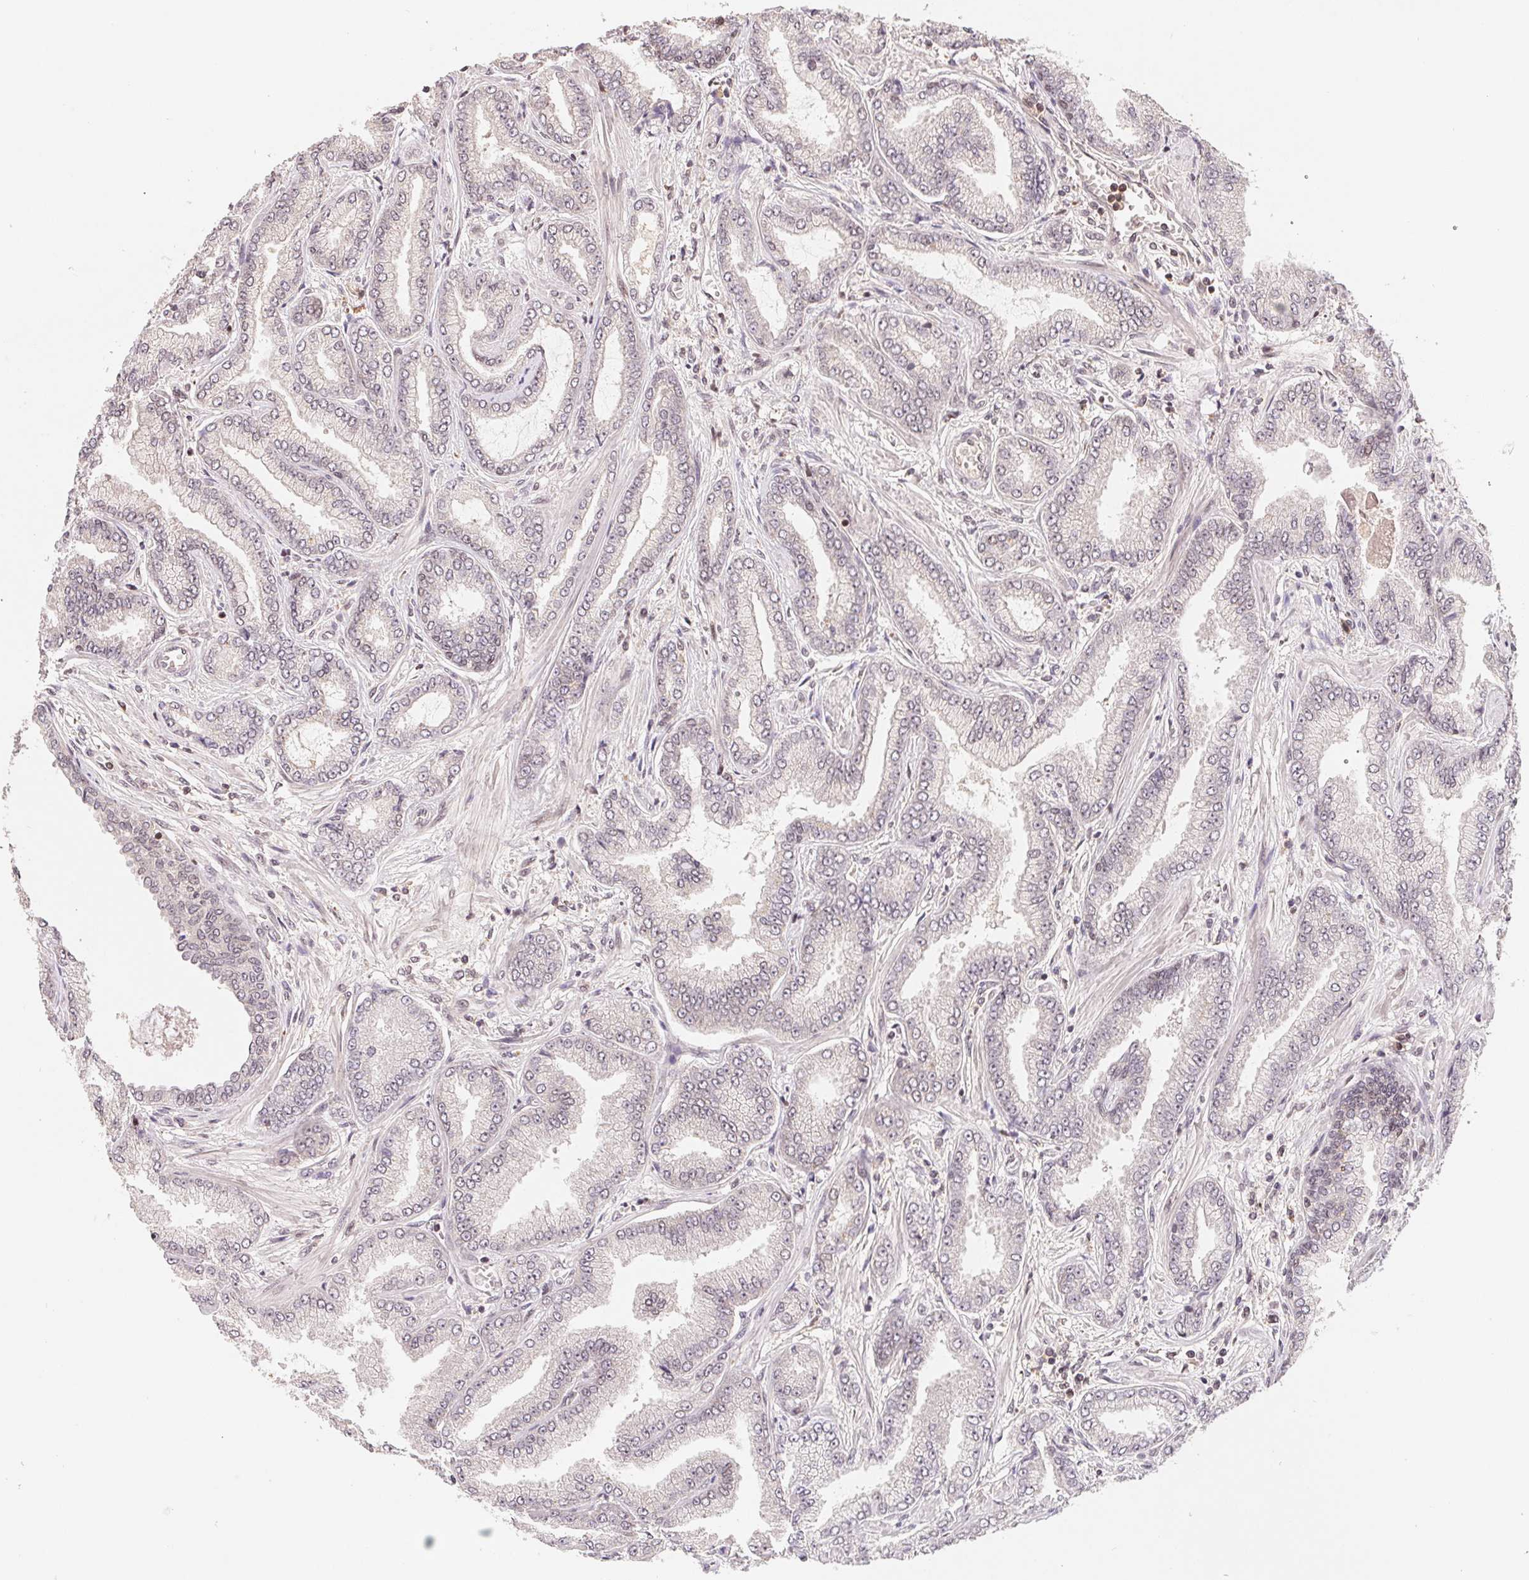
{"staining": {"intensity": "negative", "quantity": "none", "location": "none"}, "tissue": "prostate cancer", "cell_type": "Tumor cells", "image_type": "cancer", "snomed": [{"axis": "morphology", "description": "Adenocarcinoma, Low grade"}, {"axis": "topography", "description": "Prostate"}], "caption": "An immunohistochemistry (IHC) micrograph of prostate adenocarcinoma (low-grade) is shown. There is no staining in tumor cells of prostate adenocarcinoma (low-grade). (Stains: DAB immunohistochemistry with hematoxylin counter stain, Microscopy: brightfield microscopy at high magnification).", "gene": "HMGN3", "patient": {"sex": "male", "age": 55}}